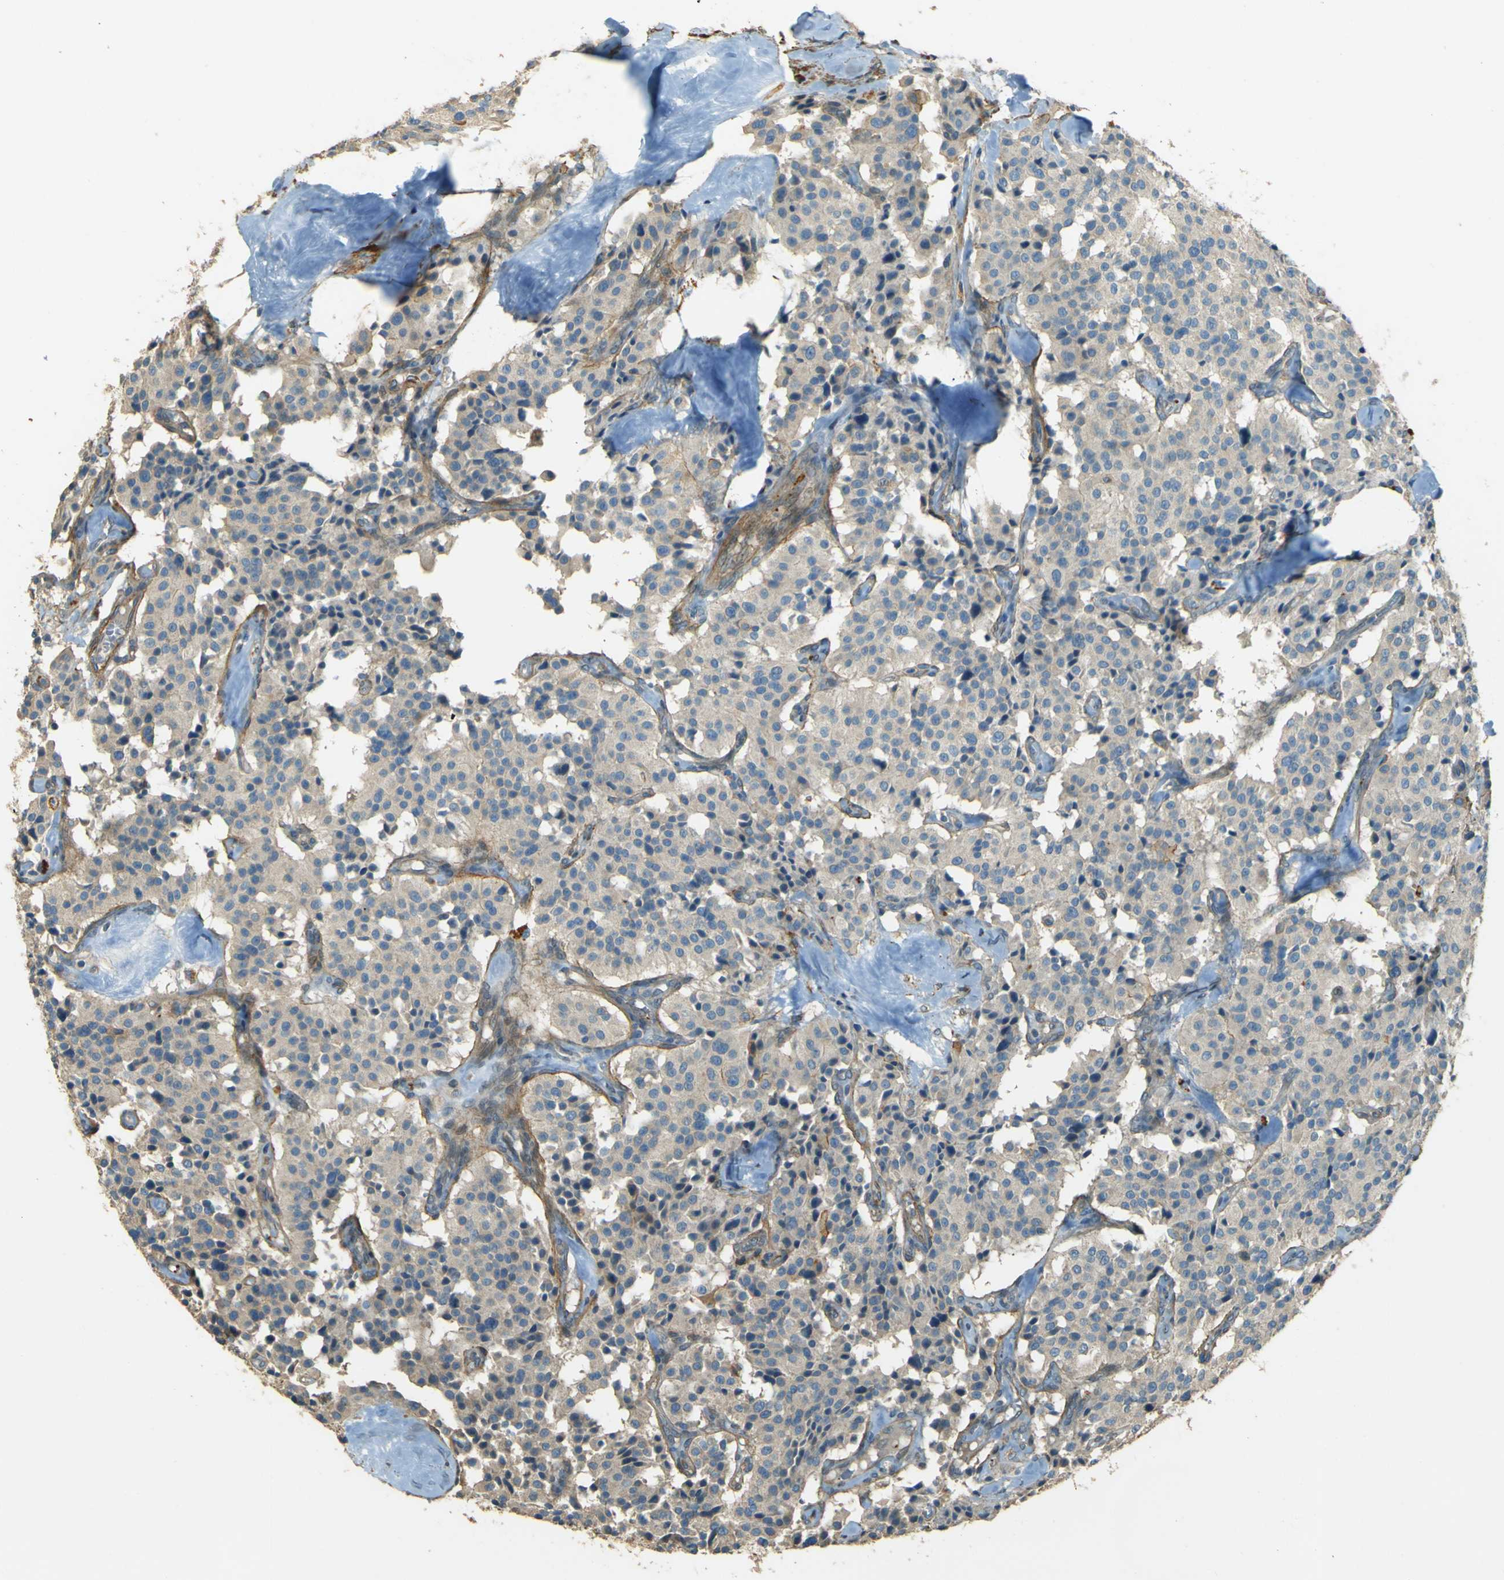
{"staining": {"intensity": "negative", "quantity": "none", "location": "none"}, "tissue": "carcinoid", "cell_type": "Tumor cells", "image_type": "cancer", "snomed": [{"axis": "morphology", "description": "Carcinoid, malignant, NOS"}, {"axis": "topography", "description": "Lung"}], "caption": "This is a image of immunohistochemistry (IHC) staining of carcinoid (malignant), which shows no staining in tumor cells.", "gene": "NEXN", "patient": {"sex": "male", "age": 30}}